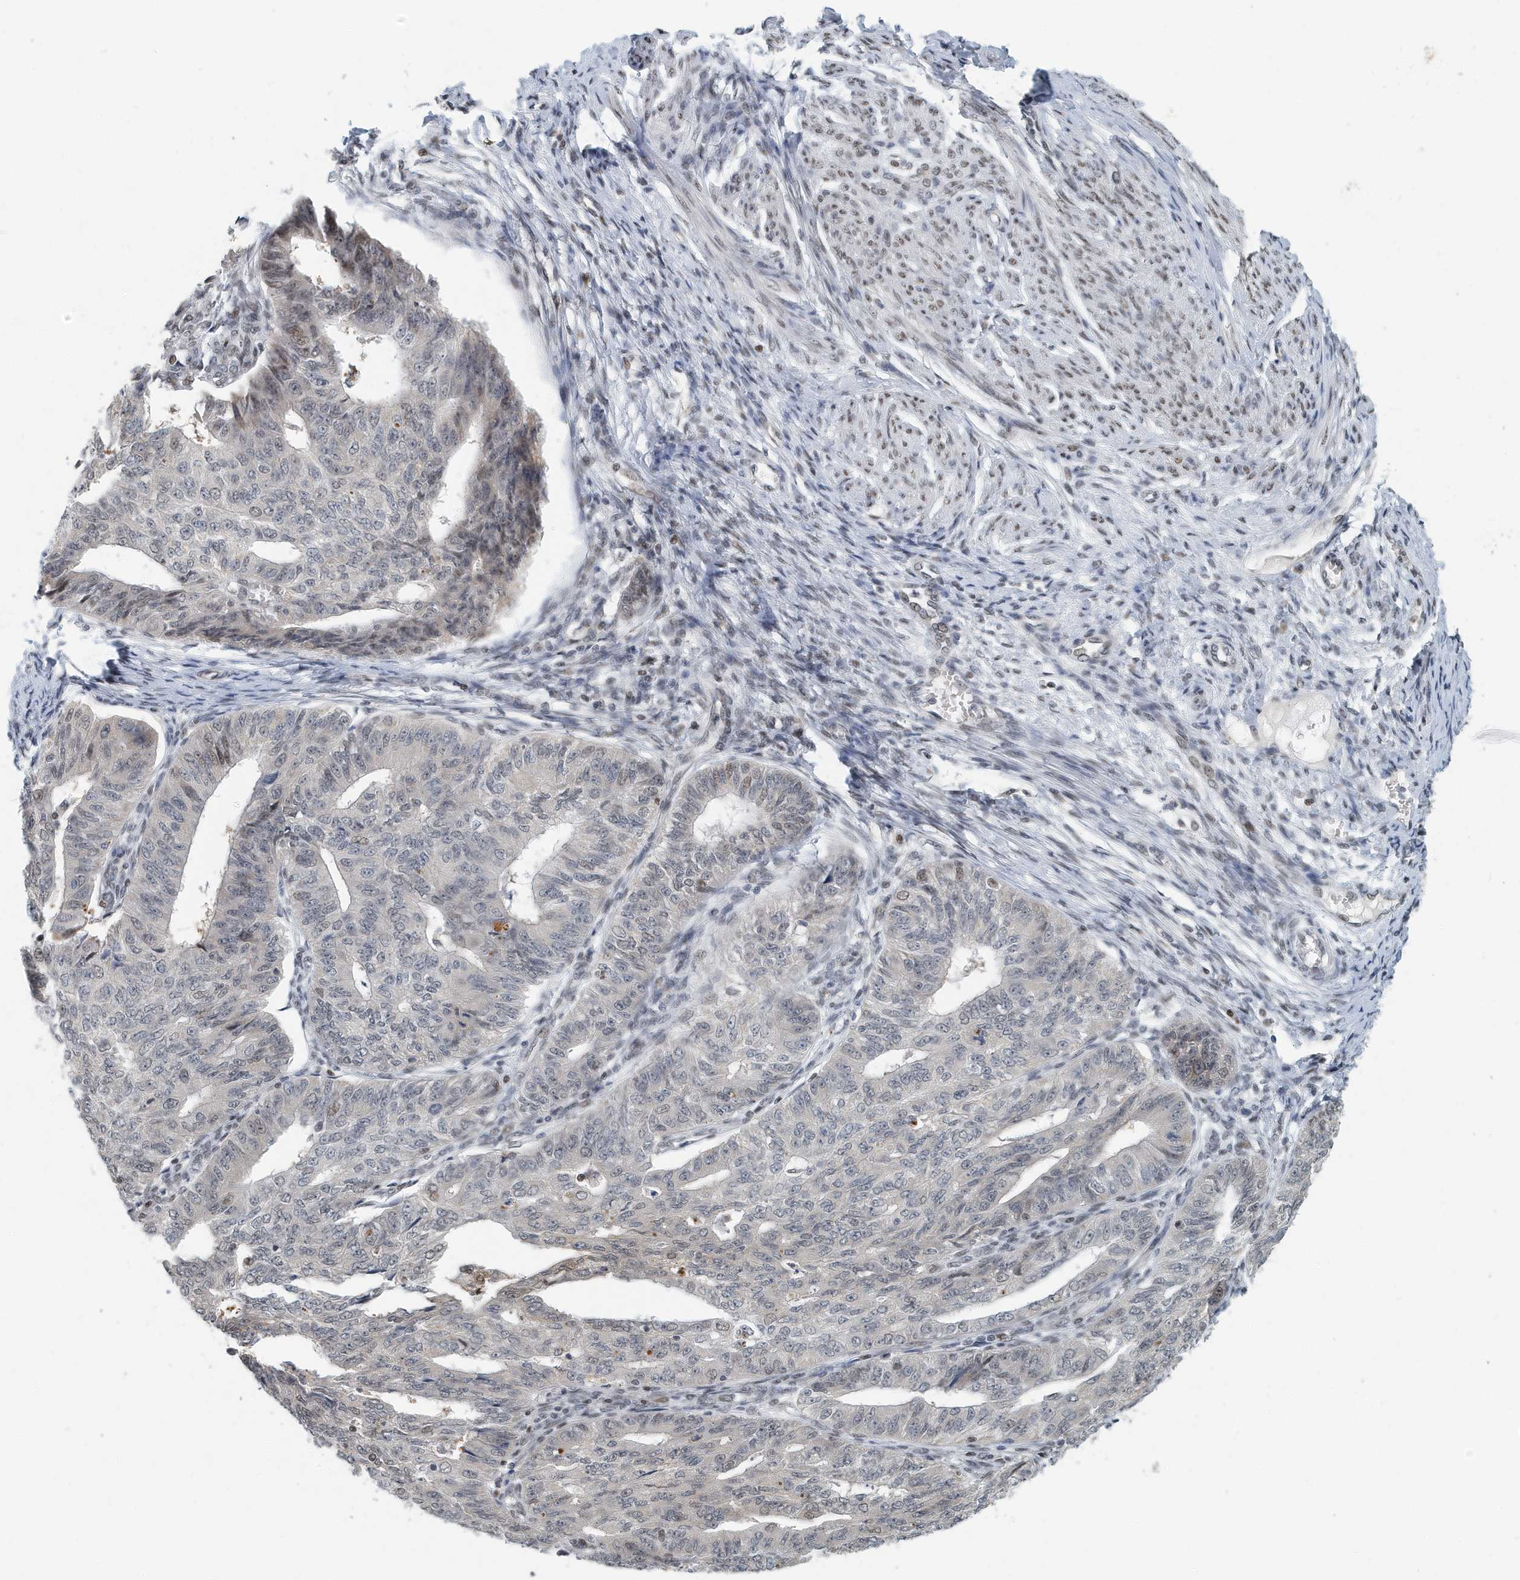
{"staining": {"intensity": "weak", "quantity": "<25%", "location": "nuclear"}, "tissue": "endometrial cancer", "cell_type": "Tumor cells", "image_type": "cancer", "snomed": [{"axis": "morphology", "description": "Adenocarcinoma, NOS"}, {"axis": "topography", "description": "Endometrium"}], "caption": "DAB immunohistochemical staining of adenocarcinoma (endometrial) demonstrates no significant staining in tumor cells.", "gene": "KIF15", "patient": {"sex": "female", "age": 32}}